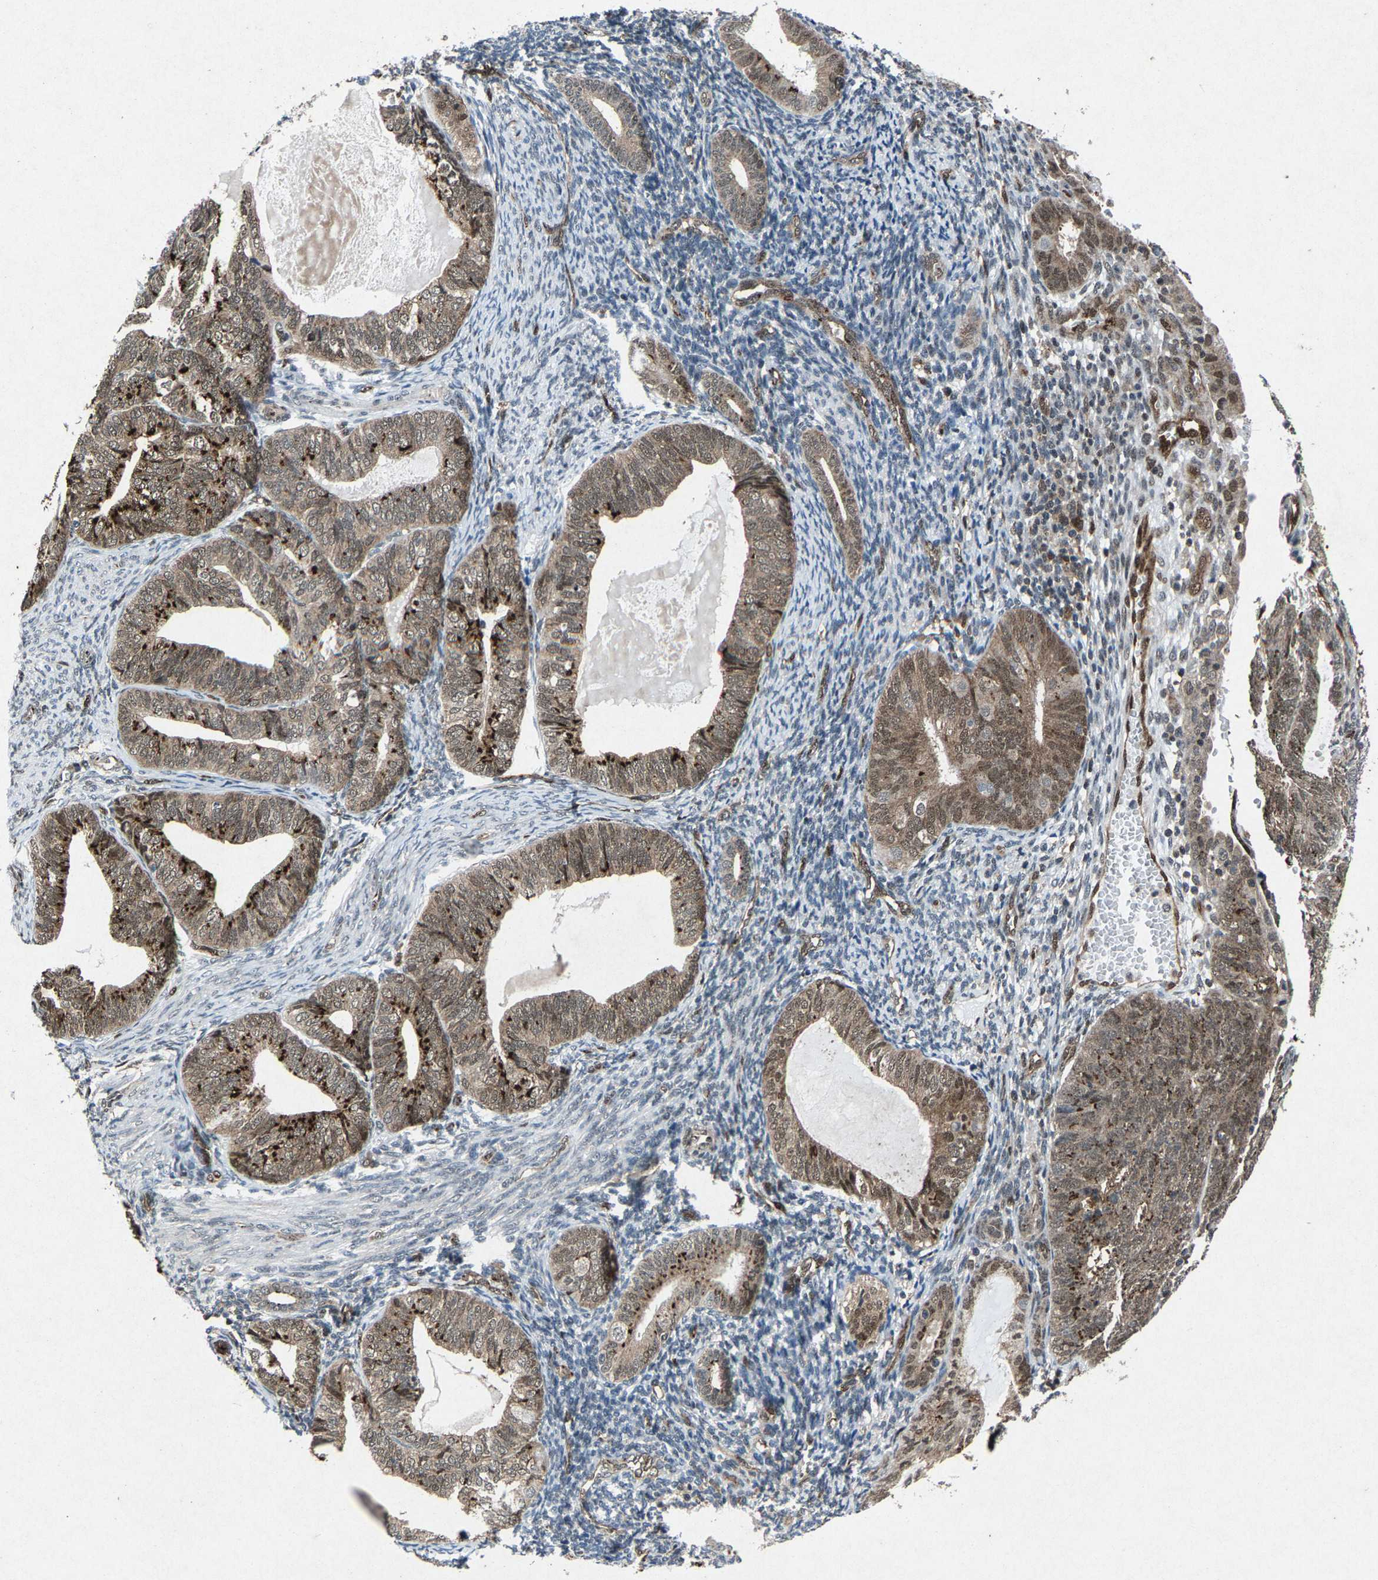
{"staining": {"intensity": "moderate", "quantity": ">75%", "location": "cytoplasmic/membranous,nuclear"}, "tissue": "endometrial cancer", "cell_type": "Tumor cells", "image_type": "cancer", "snomed": [{"axis": "morphology", "description": "Adenocarcinoma, NOS"}, {"axis": "topography", "description": "Uterus"}], "caption": "The image shows staining of adenocarcinoma (endometrial), revealing moderate cytoplasmic/membranous and nuclear protein positivity (brown color) within tumor cells.", "gene": "ATXN3", "patient": {"sex": "female", "age": 60}}